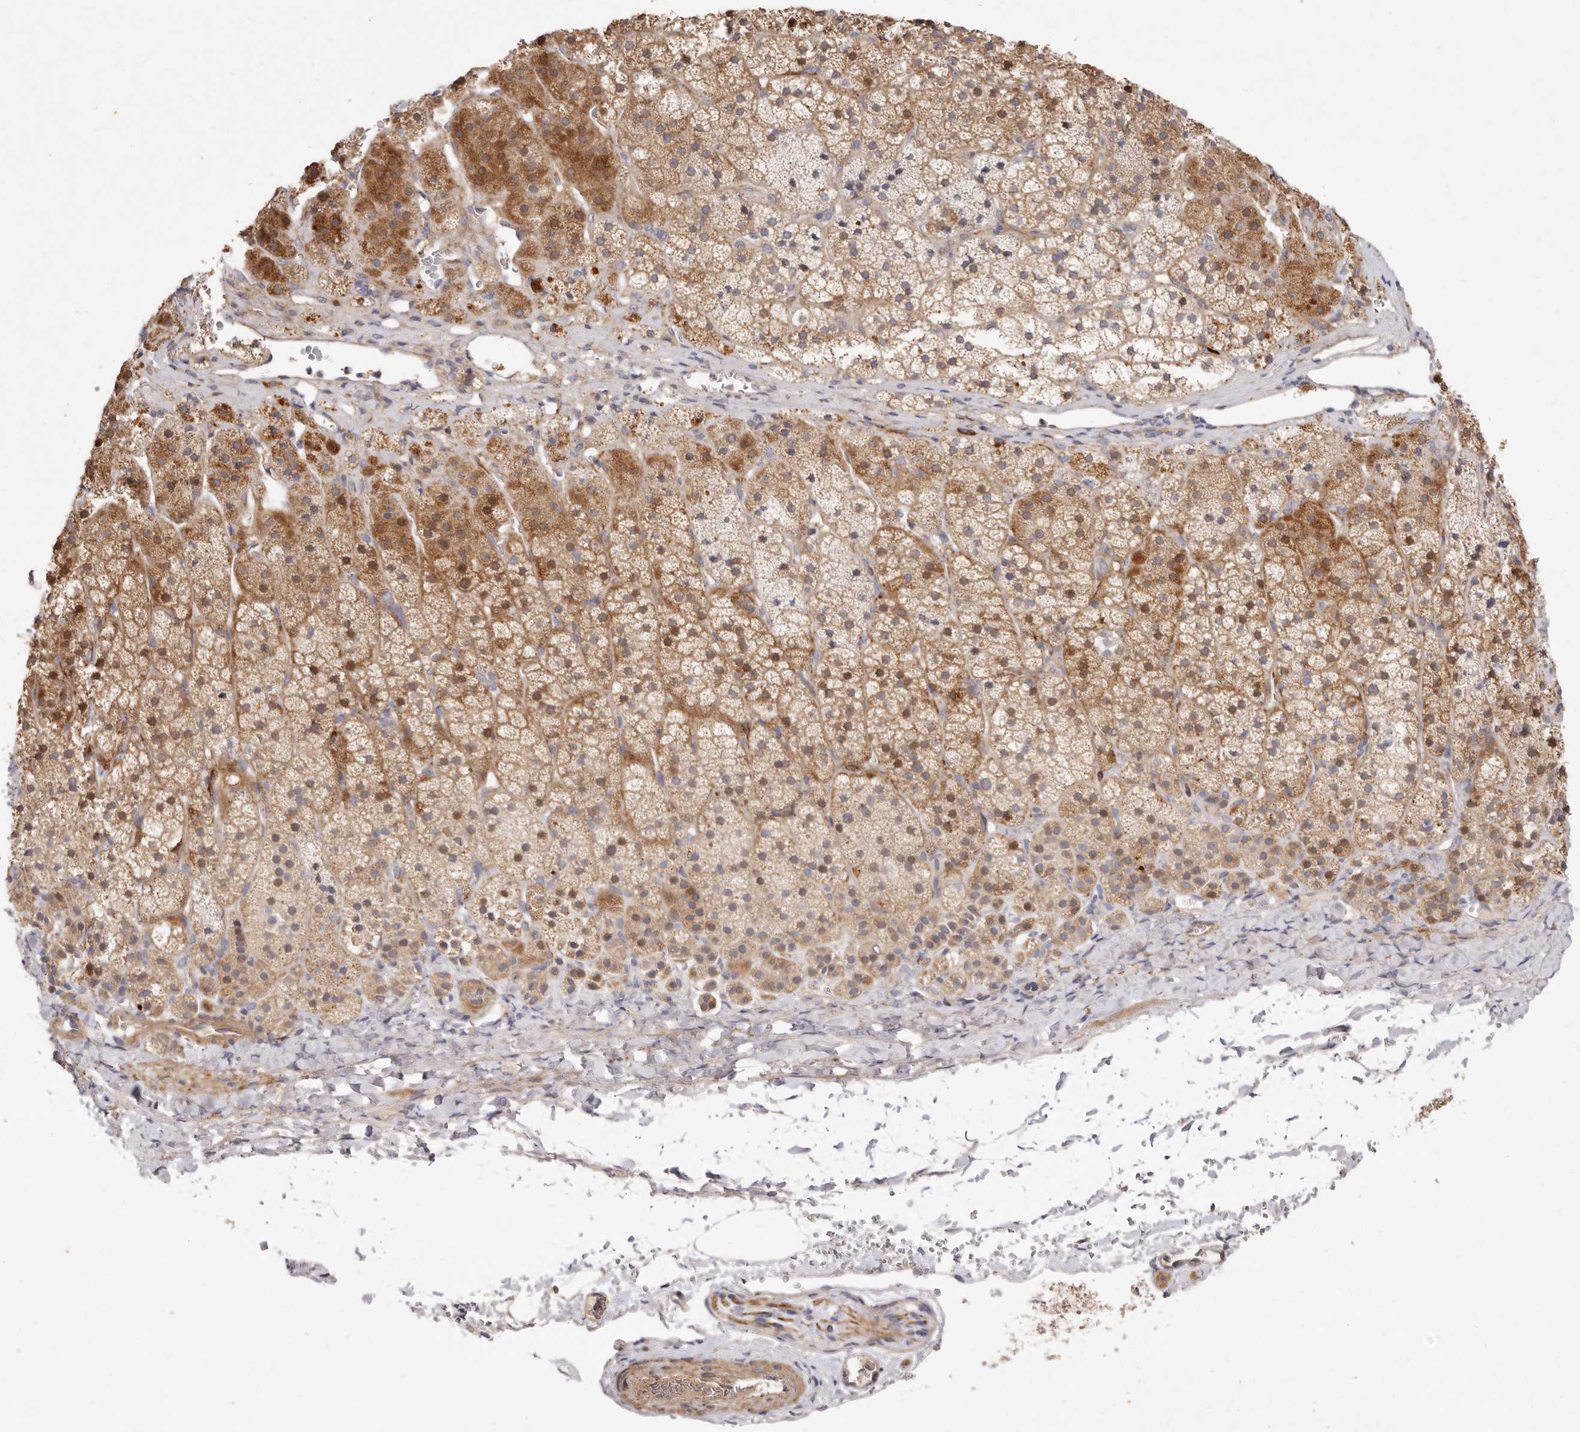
{"staining": {"intensity": "moderate", "quantity": "25%-75%", "location": "cytoplasmic/membranous"}, "tissue": "adrenal gland", "cell_type": "Glandular cells", "image_type": "normal", "snomed": [{"axis": "morphology", "description": "Normal tissue, NOS"}, {"axis": "topography", "description": "Adrenal gland"}], "caption": "Protein staining of benign adrenal gland demonstrates moderate cytoplasmic/membranous expression in approximately 25%-75% of glandular cells. The staining was performed using DAB (3,3'-diaminobenzidine), with brown indicating positive protein expression. Nuclei are stained blue with hematoxylin.", "gene": "ADAMTS9", "patient": {"sex": "female", "age": 44}}